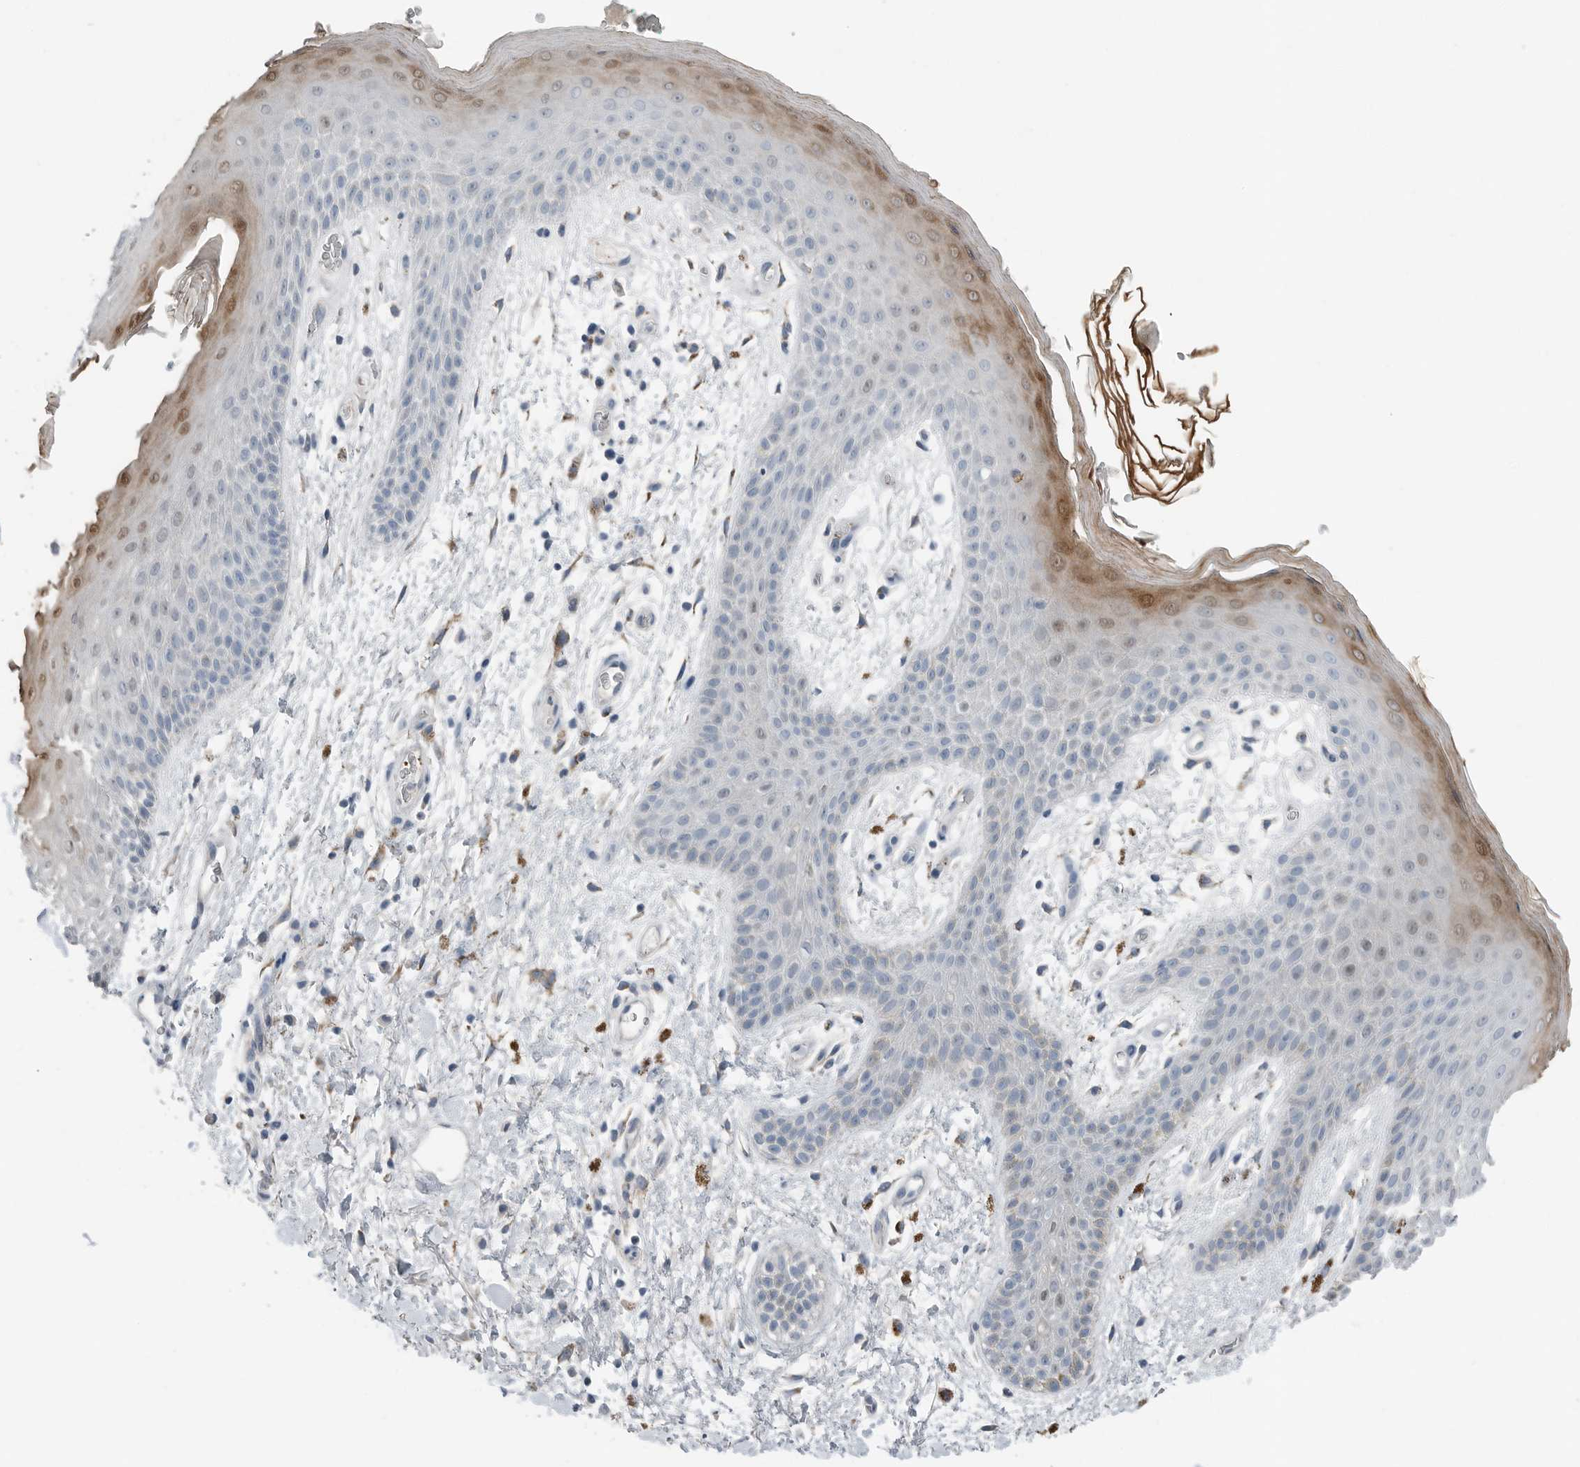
{"staining": {"intensity": "moderate", "quantity": "<25%", "location": "cytoplasmic/membranous,nuclear"}, "tissue": "skin", "cell_type": "Epidermal cells", "image_type": "normal", "snomed": [{"axis": "morphology", "description": "Normal tissue, NOS"}, {"axis": "topography", "description": "Anal"}], "caption": "Immunohistochemical staining of unremarkable human skin displays moderate cytoplasmic/membranous,nuclear protein staining in approximately <25% of epidermal cells.", "gene": "SERPINB7", "patient": {"sex": "male", "age": 74}}